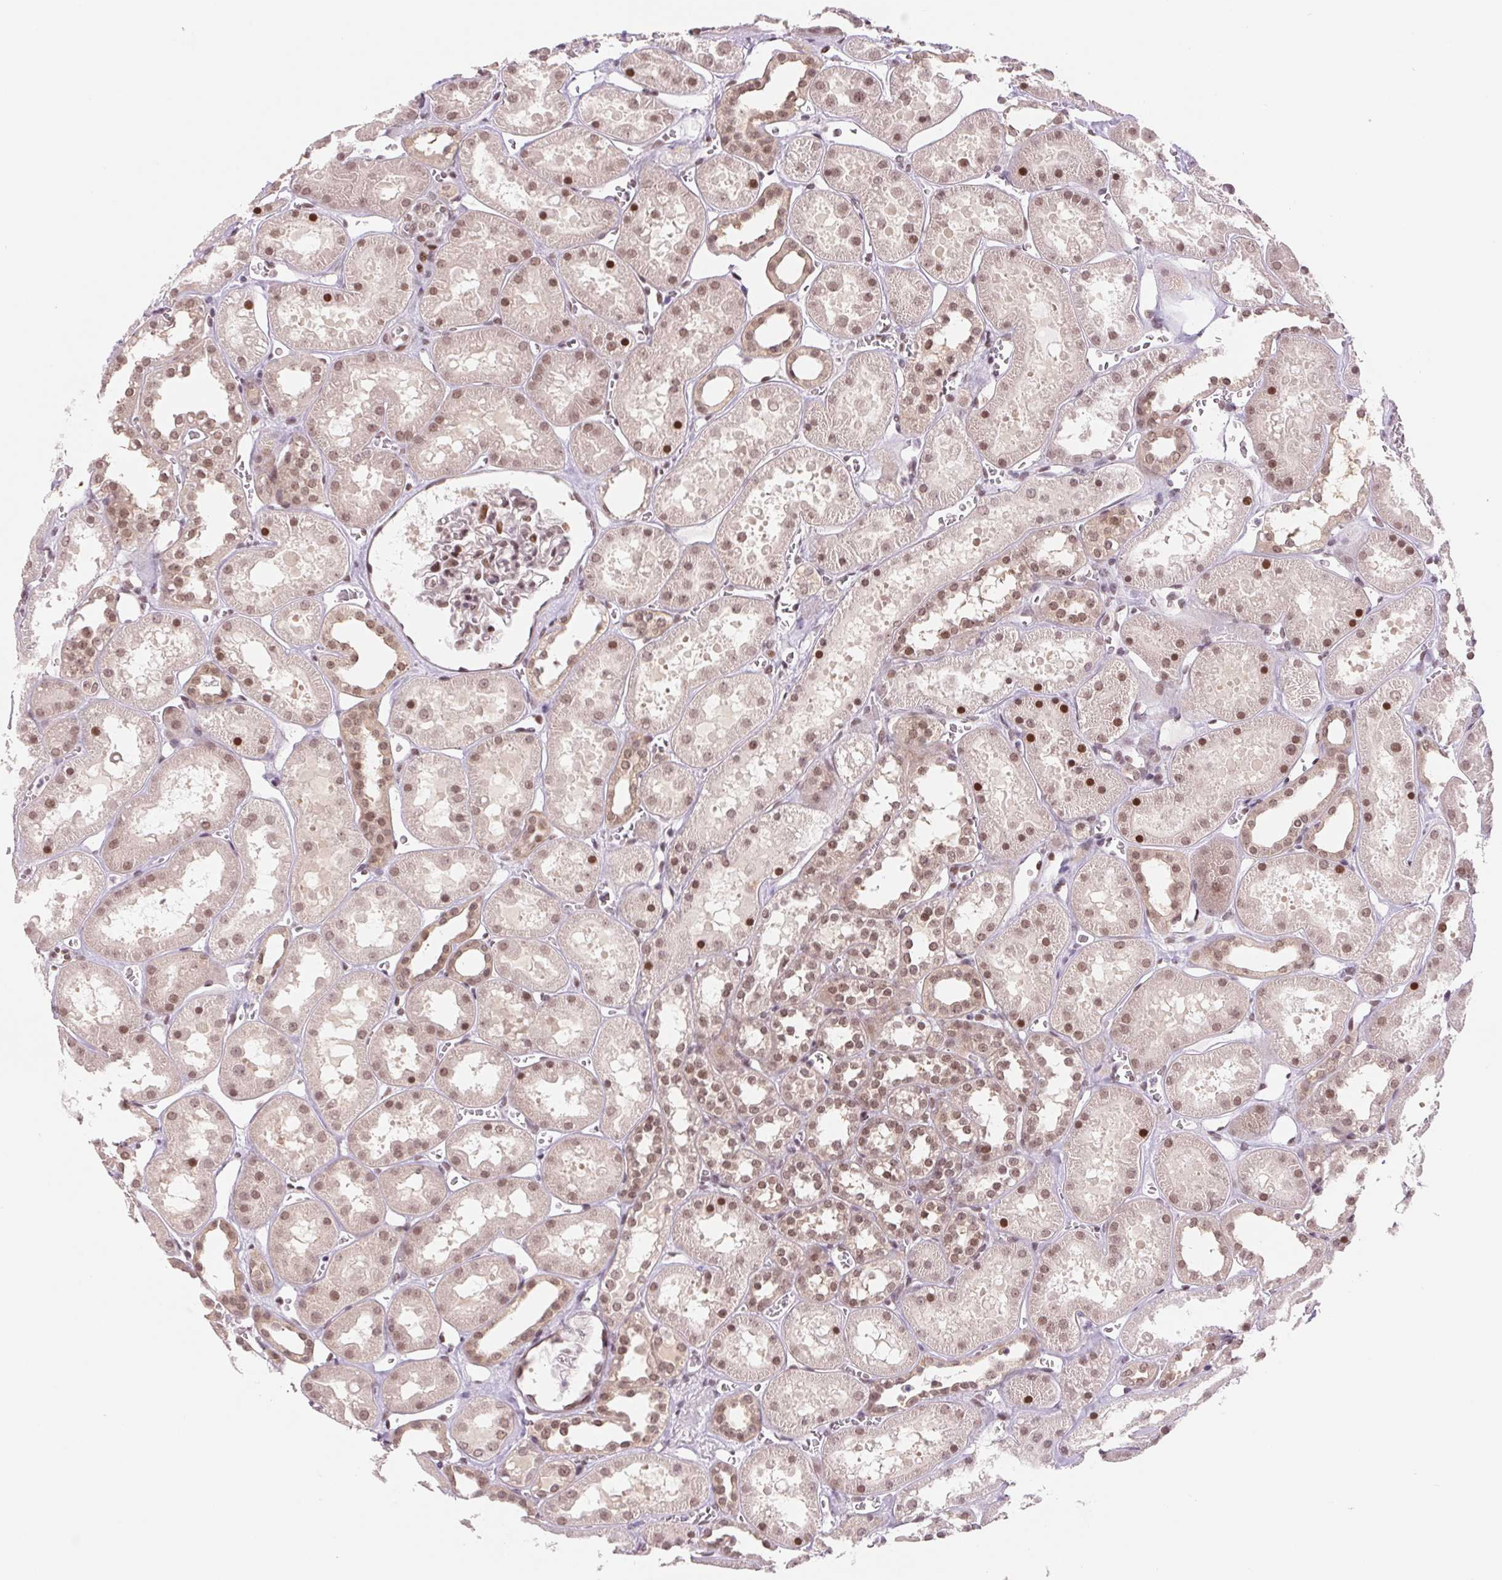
{"staining": {"intensity": "moderate", "quantity": "<25%", "location": "nuclear"}, "tissue": "kidney", "cell_type": "Cells in glomeruli", "image_type": "normal", "snomed": [{"axis": "morphology", "description": "Normal tissue, NOS"}, {"axis": "topography", "description": "Kidney"}], "caption": "The histopathology image exhibits staining of benign kidney, revealing moderate nuclear protein staining (brown color) within cells in glomeruli.", "gene": "DNAJB6", "patient": {"sex": "female", "age": 41}}